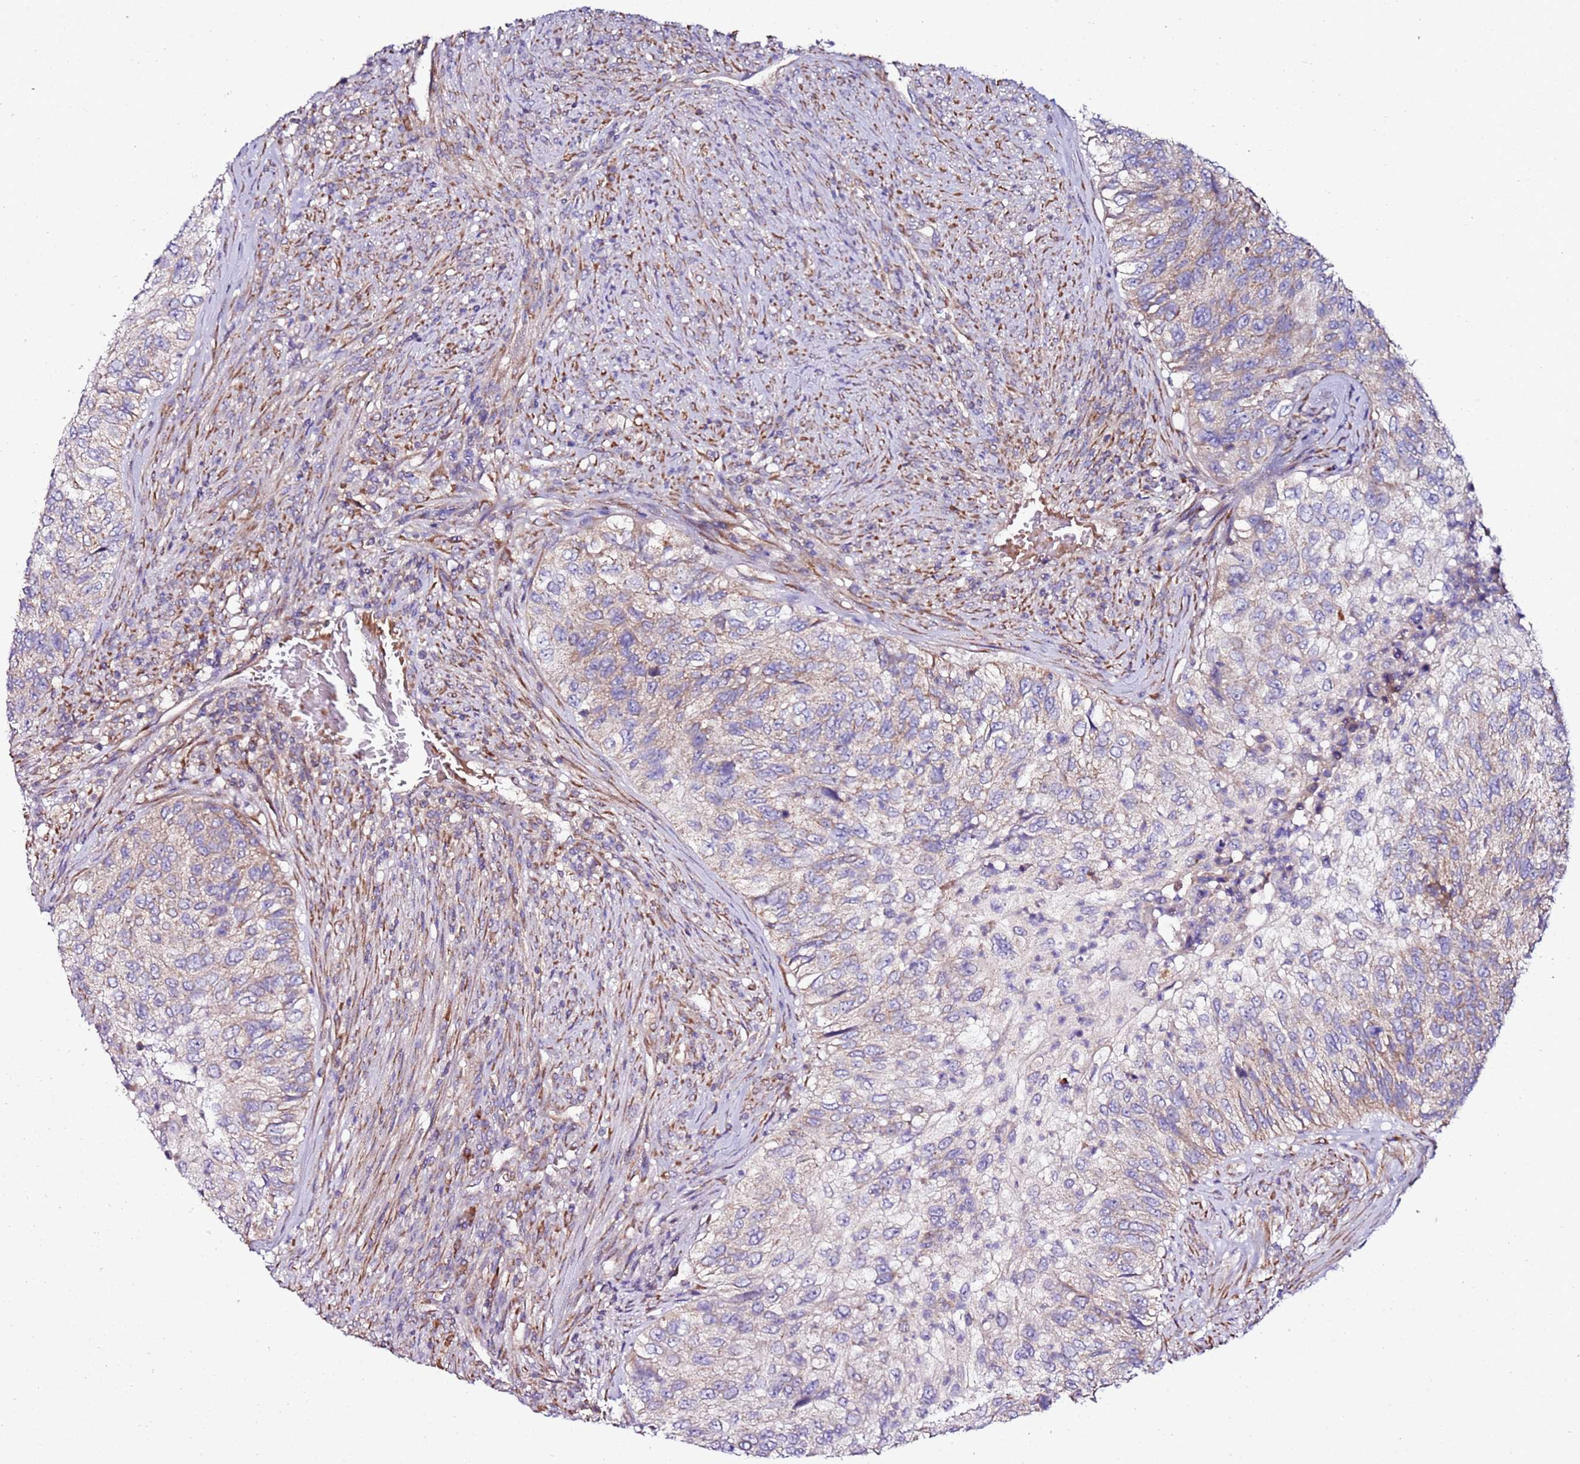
{"staining": {"intensity": "weak", "quantity": "<25%", "location": "cytoplasmic/membranous"}, "tissue": "urothelial cancer", "cell_type": "Tumor cells", "image_type": "cancer", "snomed": [{"axis": "morphology", "description": "Urothelial carcinoma, High grade"}, {"axis": "topography", "description": "Urinary bladder"}], "caption": "Image shows no significant protein expression in tumor cells of high-grade urothelial carcinoma.", "gene": "C19orf12", "patient": {"sex": "female", "age": 60}}